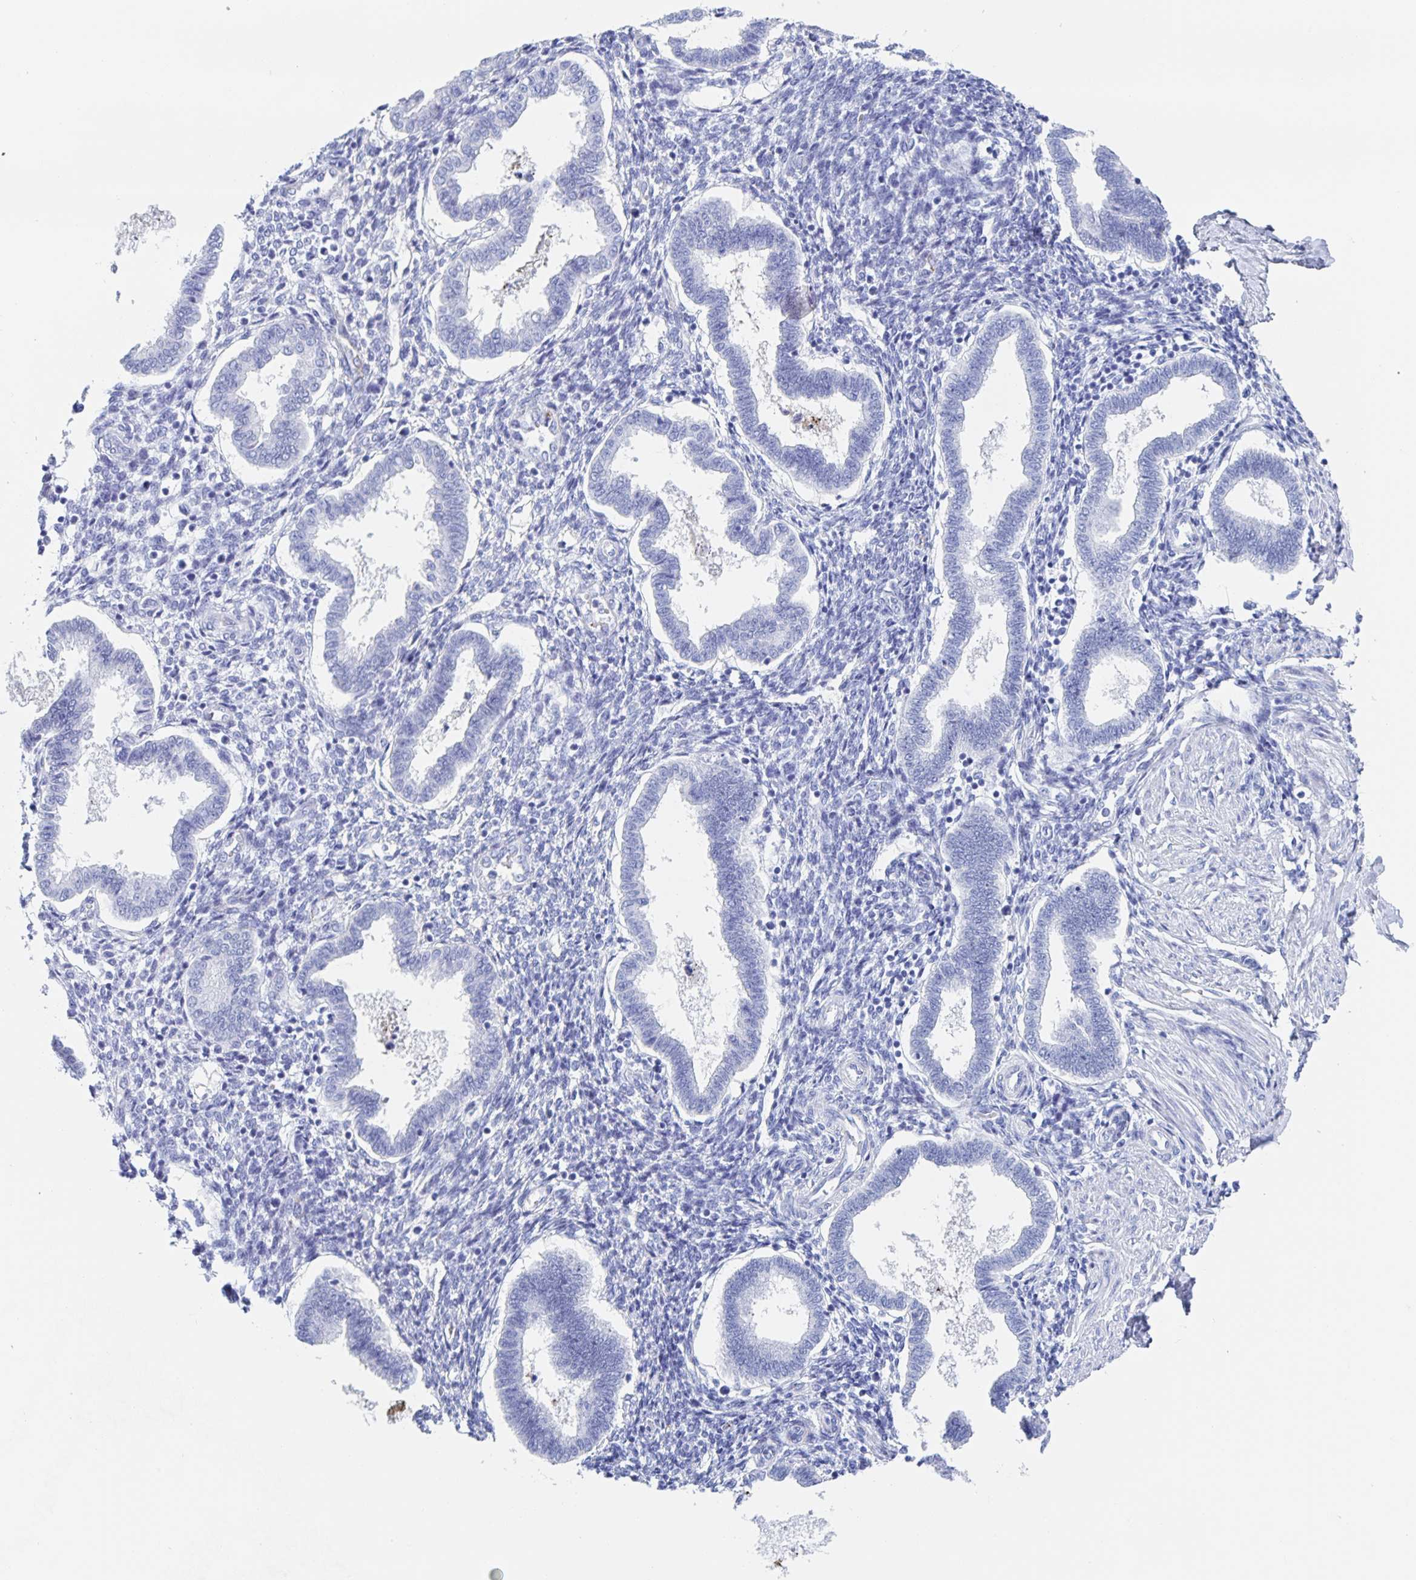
{"staining": {"intensity": "negative", "quantity": "none", "location": "none"}, "tissue": "endometrium", "cell_type": "Cells in endometrial stroma", "image_type": "normal", "snomed": [{"axis": "morphology", "description": "Normal tissue, NOS"}, {"axis": "topography", "description": "Endometrium"}], "caption": "A histopathology image of endometrium stained for a protein demonstrates no brown staining in cells in endometrial stroma. The staining was performed using DAB to visualize the protein expression in brown, while the nuclei were stained in blue with hematoxylin (Magnification: 20x).", "gene": "DMBT1", "patient": {"sex": "female", "age": 24}}